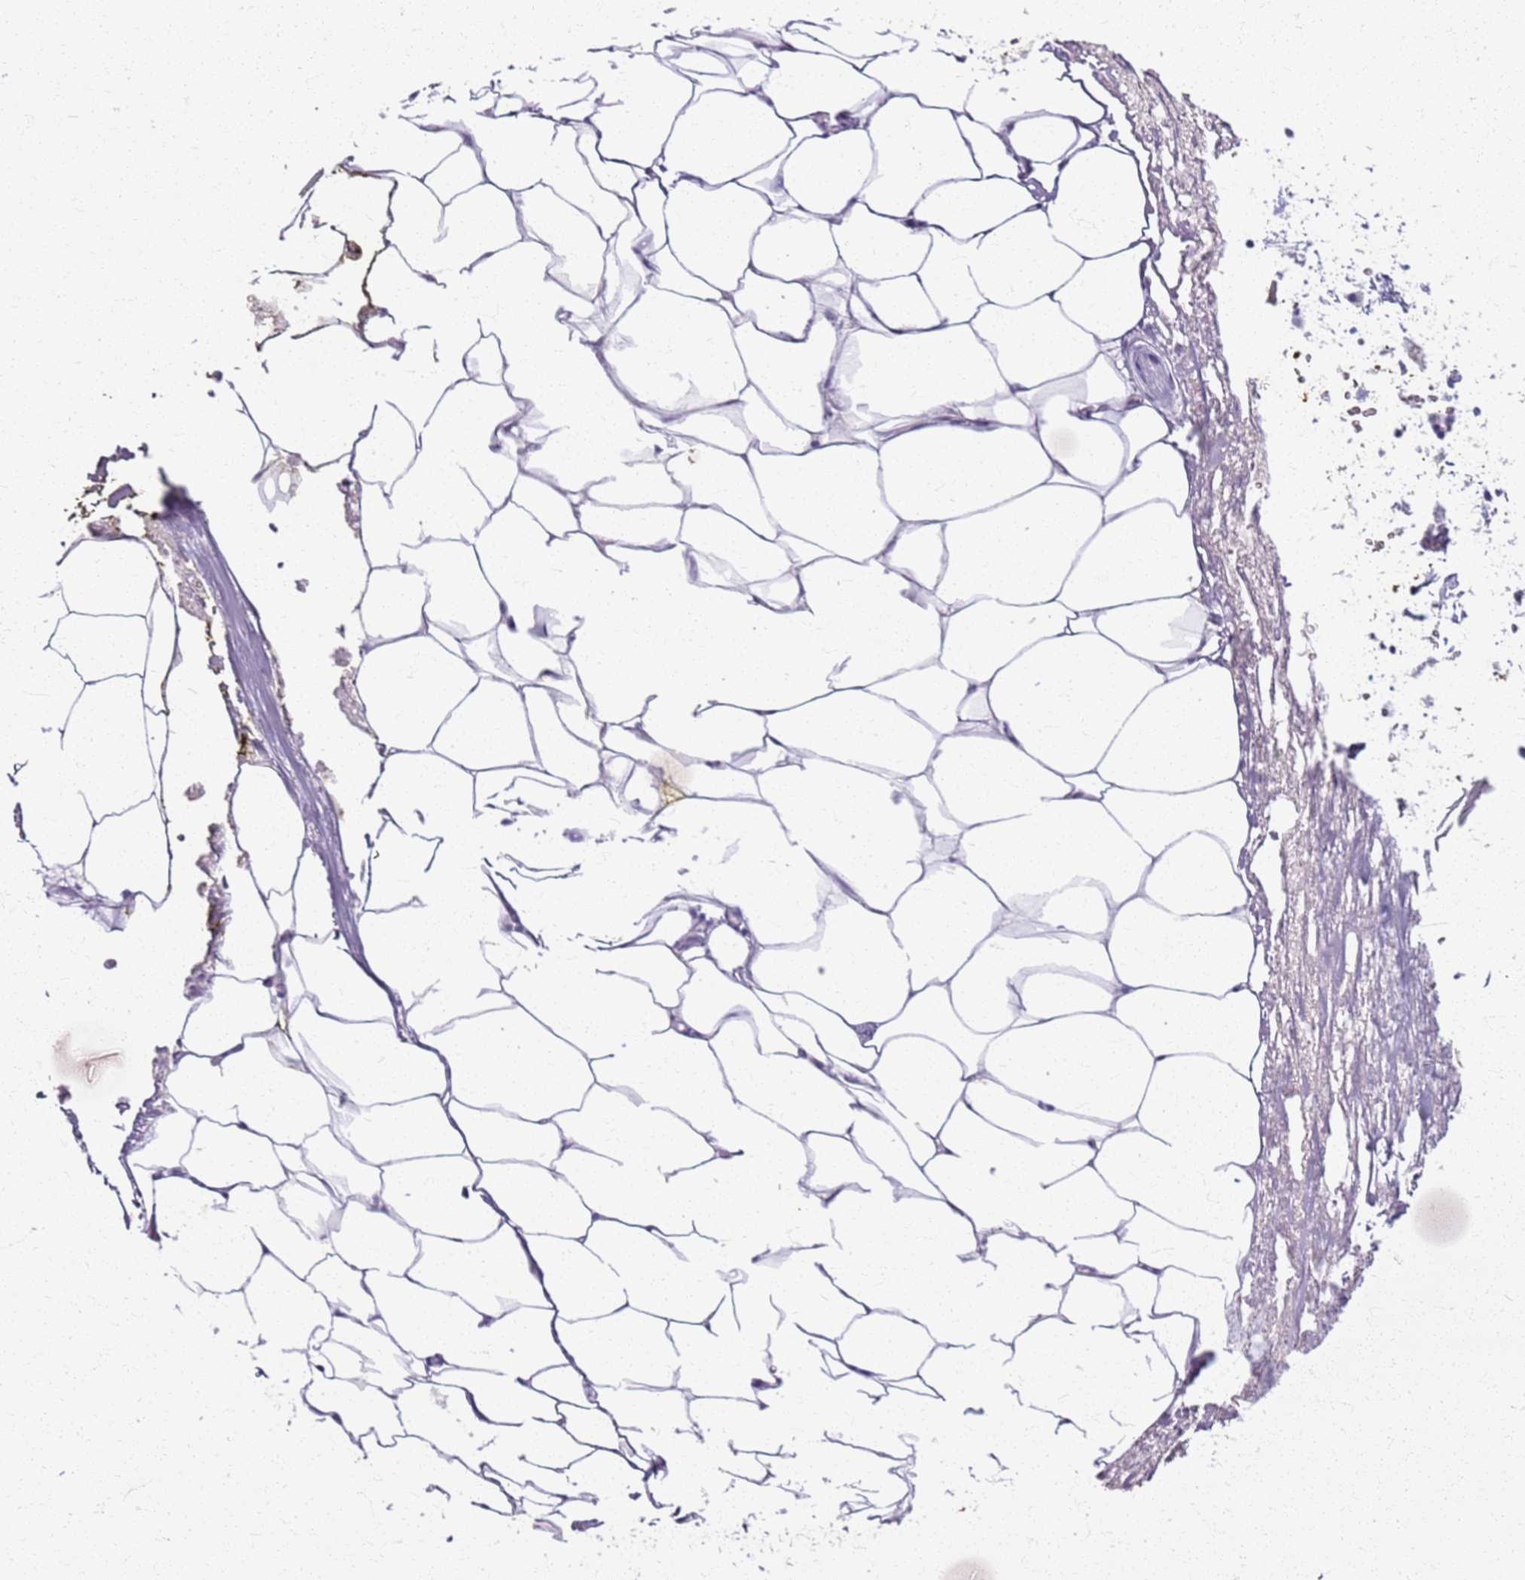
{"staining": {"intensity": "negative", "quantity": "none", "location": "none"}, "tissue": "adipose tissue", "cell_type": "Adipocytes", "image_type": "normal", "snomed": [{"axis": "morphology", "description": "Normal tissue, NOS"}, {"axis": "morphology", "description": "Adenocarcinoma, Low grade"}, {"axis": "topography", "description": "Prostate"}, {"axis": "topography", "description": "Peripheral nerve tissue"}], "caption": "Immunohistochemical staining of normal human adipose tissue demonstrates no significant positivity in adipocytes. (Brightfield microscopy of DAB immunohistochemistry (IHC) at high magnification).", "gene": "CSRP3", "patient": {"sex": "male", "age": 63}}